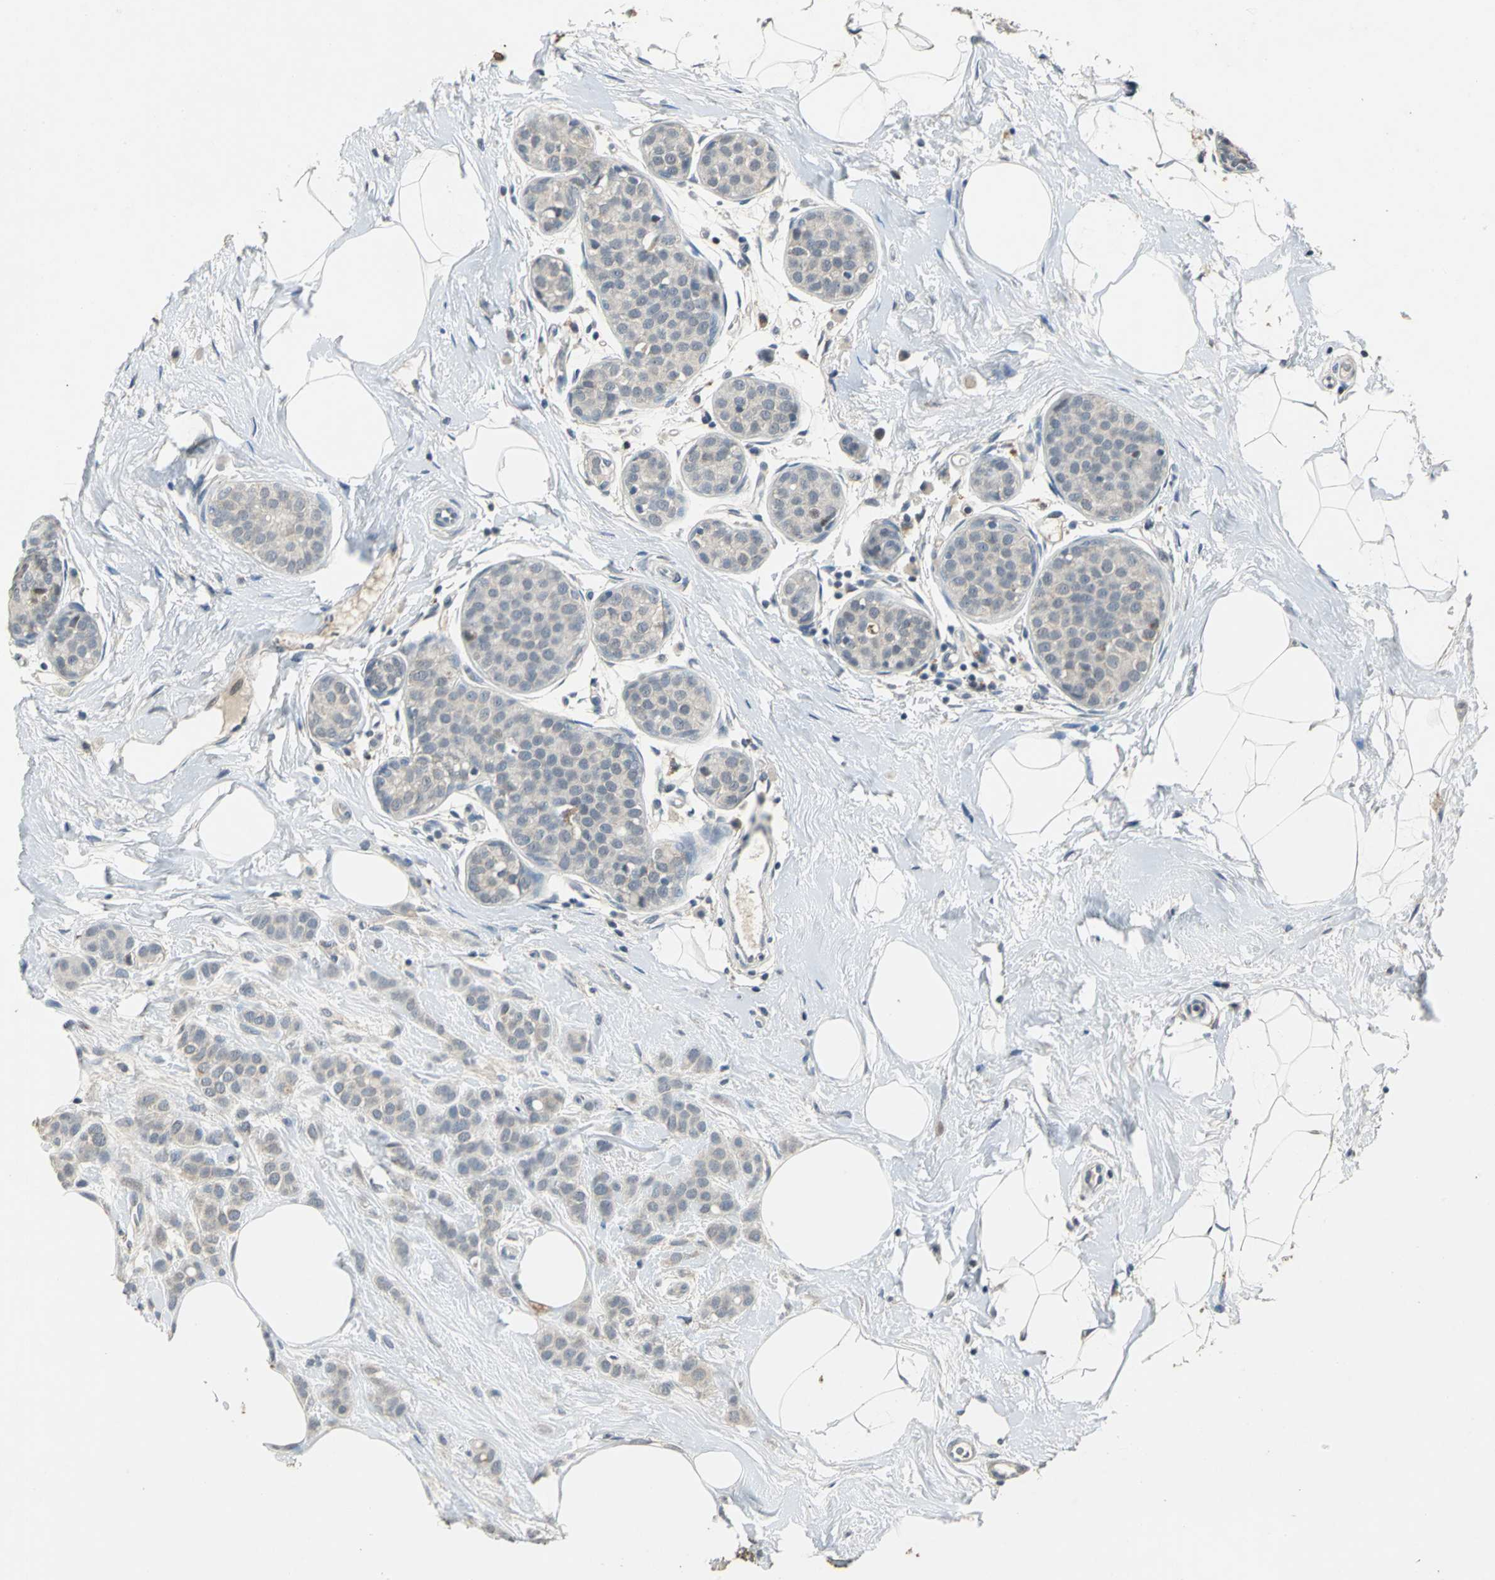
{"staining": {"intensity": "weak", "quantity": "25%-75%", "location": "cytoplasmic/membranous"}, "tissue": "breast cancer", "cell_type": "Tumor cells", "image_type": "cancer", "snomed": [{"axis": "morphology", "description": "Lobular carcinoma, in situ"}, {"axis": "morphology", "description": "Lobular carcinoma"}, {"axis": "topography", "description": "Breast"}], "caption": "Brown immunohistochemical staining in human breast cancer demonstrates weak cytoplasmic/membranous positivity in about 25%-75% of tumor cells.", "gene": "JADE3", "patient": {"sex": "female", "age": 41}}